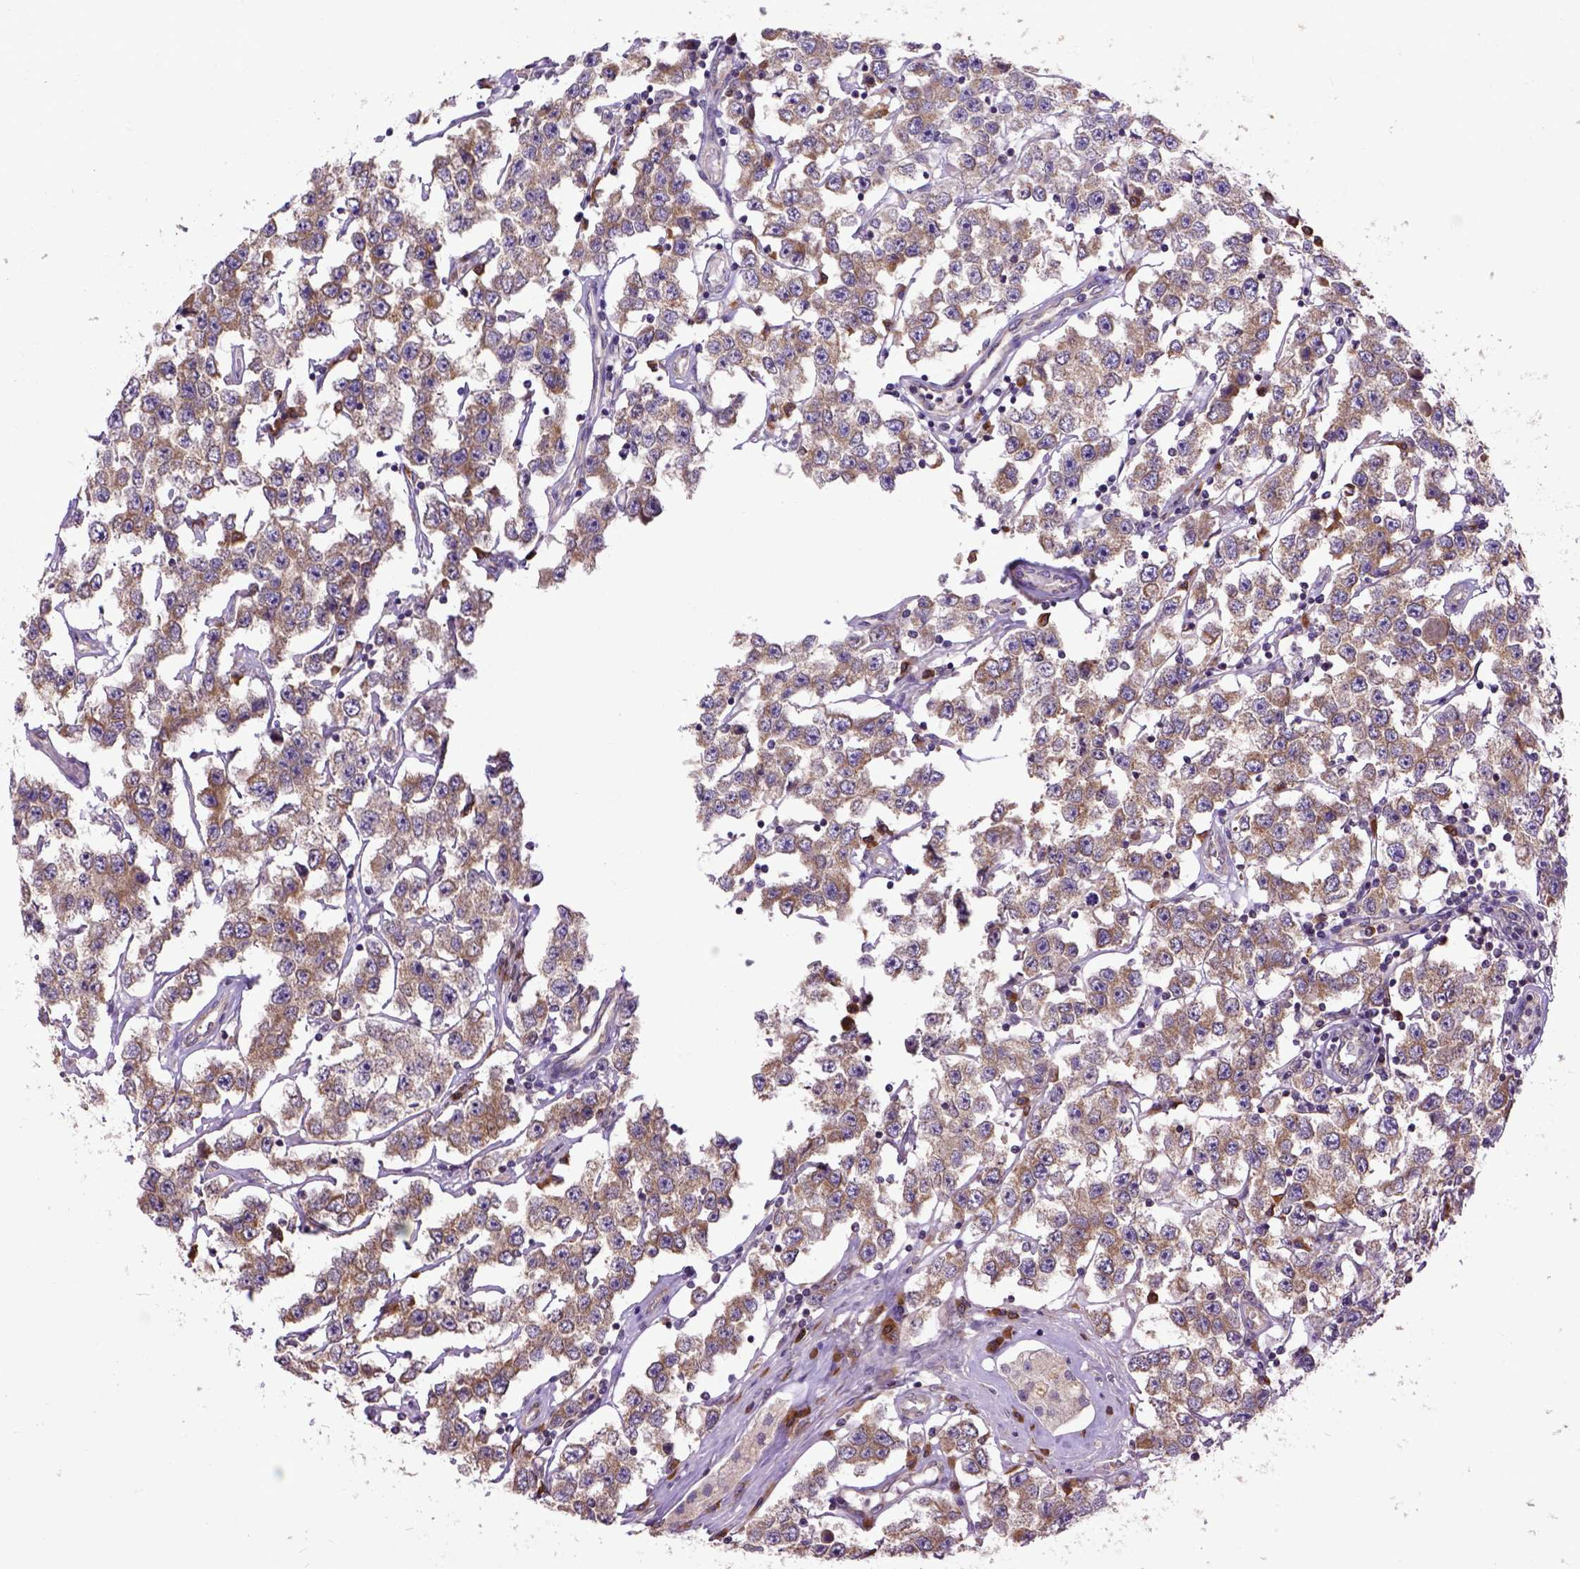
{"staining": {"intensity": "moderate", "quantity": ">75%", "location": "cytoplasmic/membranous"}, "tissue": "testis cancer", "cell_type": "Tumor cells", "image_type": "cancer", "snomed": [{"axis": "morphology", "description": "Seminoma, NOS"}, {"axis": "topography", "description": "Testis"}], "caption": "Moderate cytoplasmic/membranous staining is appreciated in about >75% of tumor cells in testis cancer (seminoma). The staining was performed using DAB, with brown indicating positive protein expression. Nuclei are stained blue with hematoxylin.", "gene": "ARL1", "patient": {"sex": "male", "age": 52}}